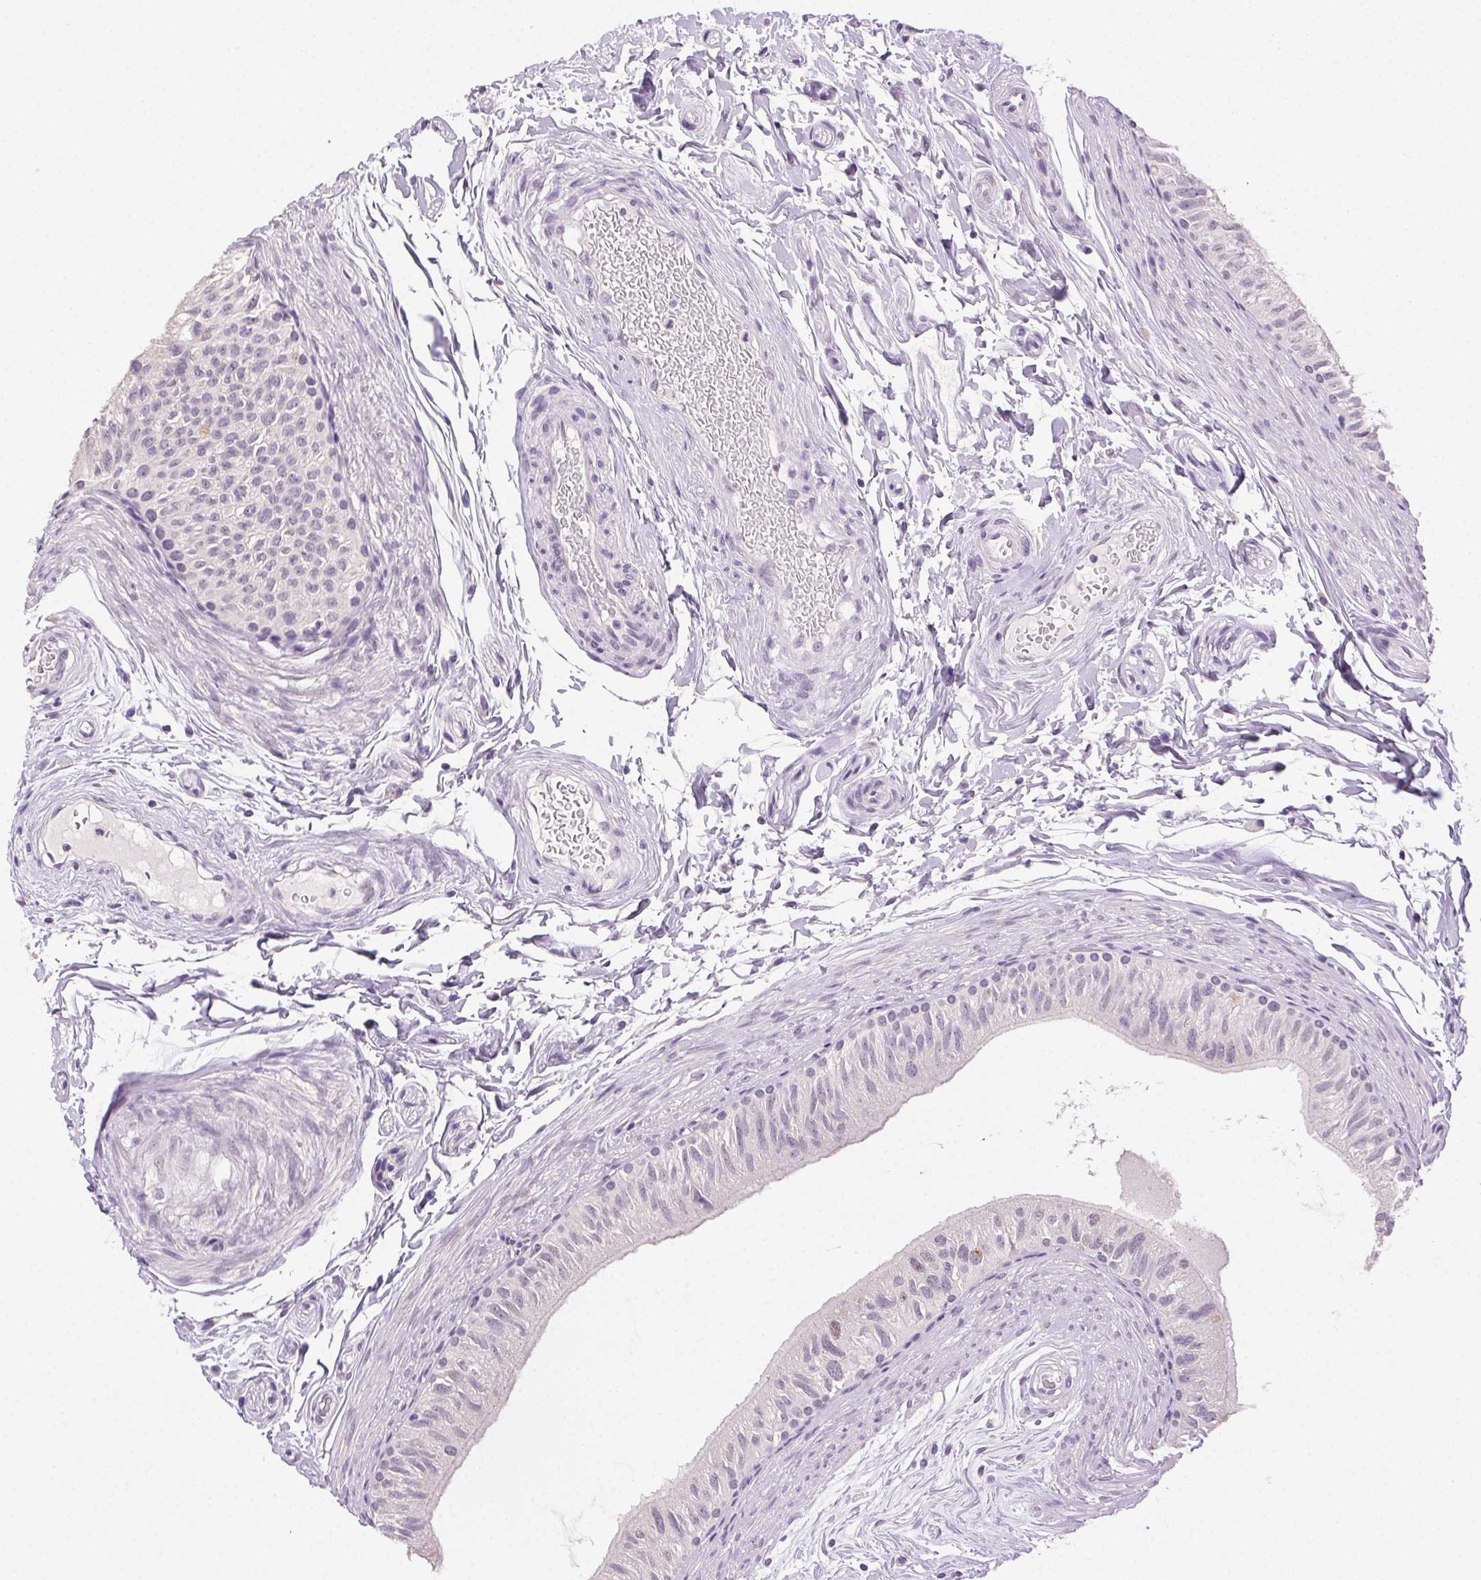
{"staining": {"intensity": "negative", "quantity": "none", "location": "none"}, "tissue": "epididymis", "cell_type": "Glandular cells", "image_type": "normal", "snomed": [{"axis": "morphology", "description": "Normal tissue, NOS"}, {"axis": "topography", "description": "Epididymis"}], "caption": "High power microscopy histopathology image of an immunohistochemistry micrograph of normal epididymis, revealing no significant staining in glandular cells.", "gene": "CLDN10", "patient": {"sex": "male", "age": 36}}